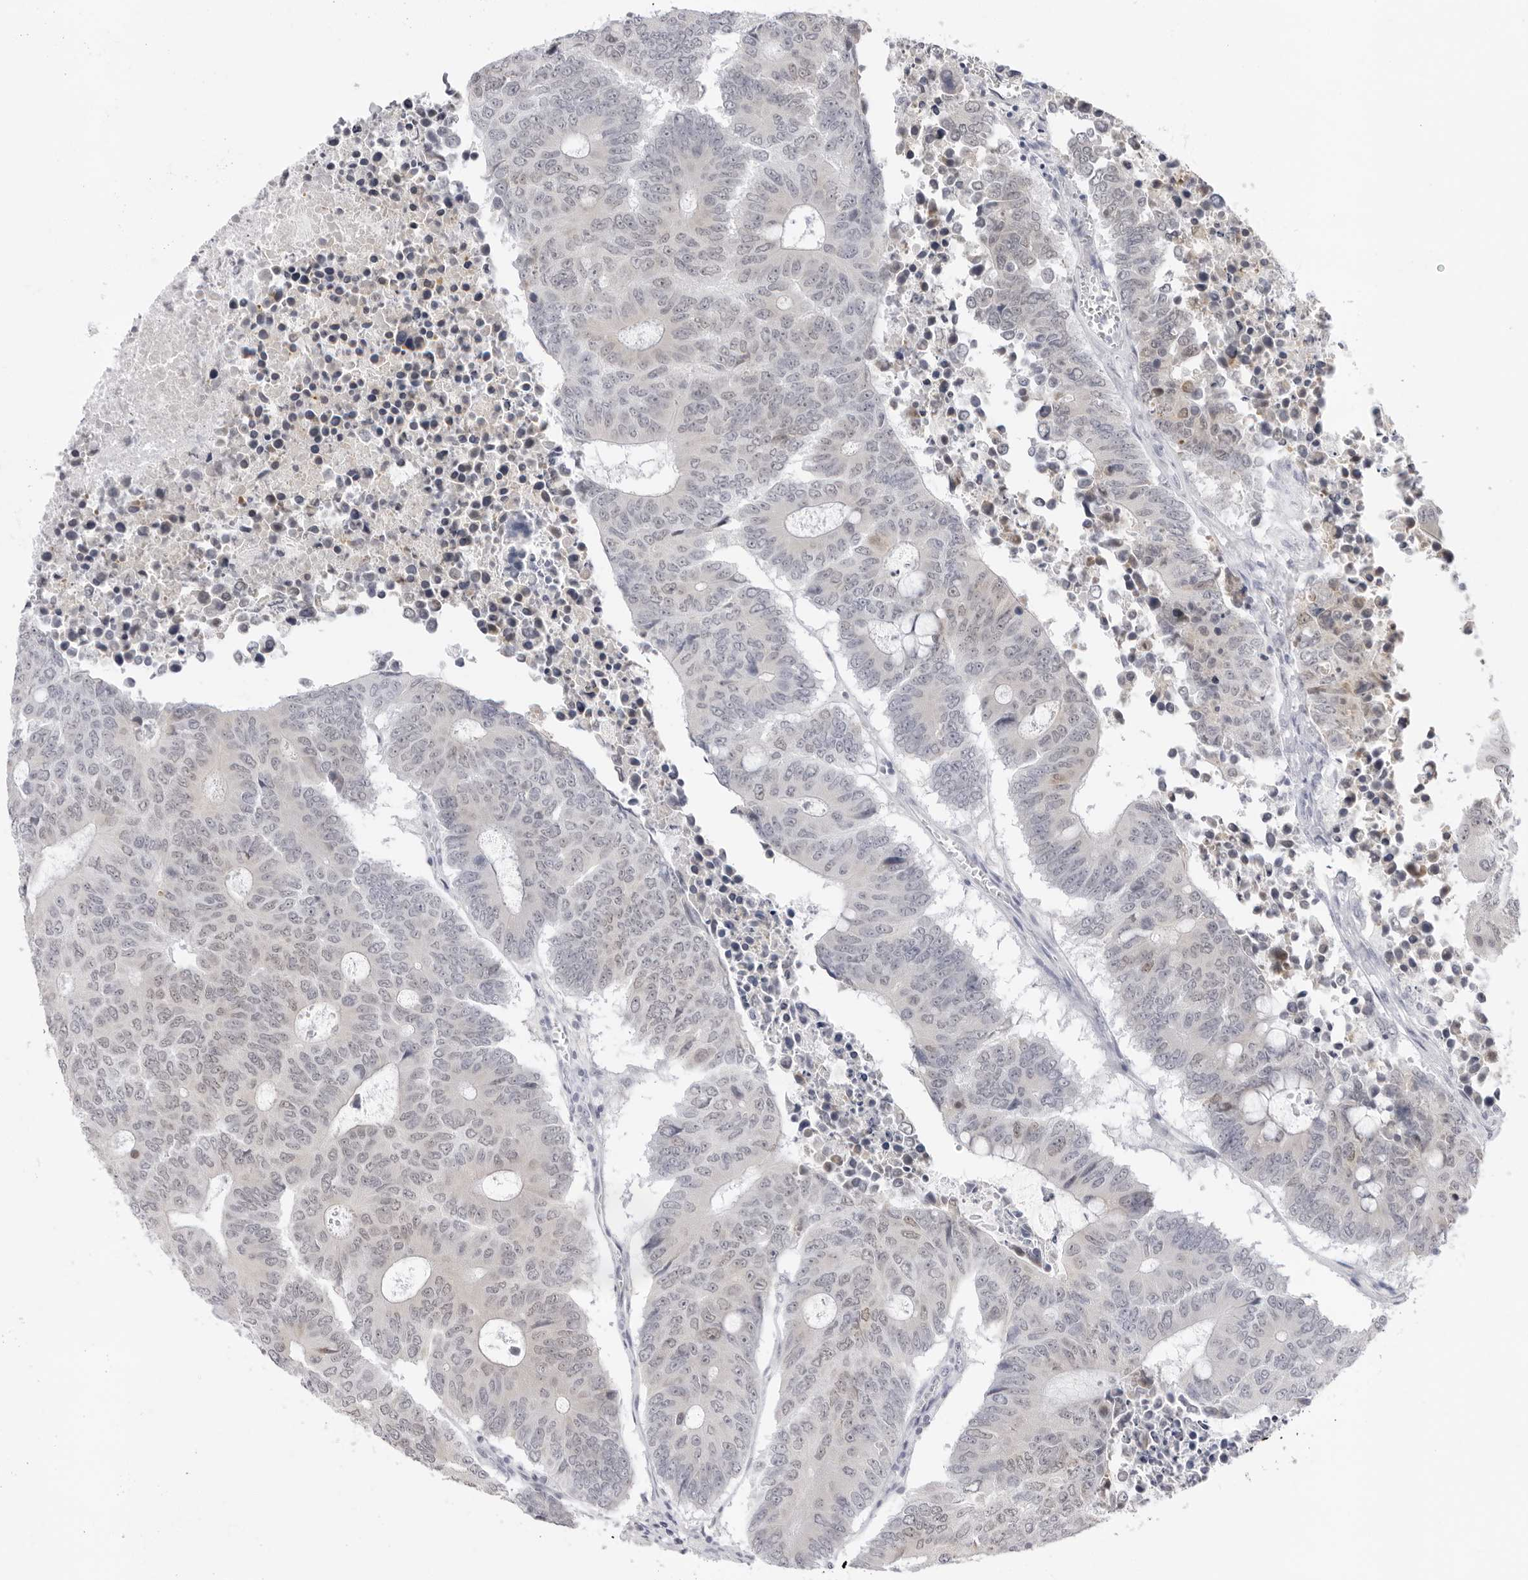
{"staining": {"intensity": "negative", "quantity": "none", "location": "none"}, "tissue": "colorectal cancer", "cell_type": "Tumor cells", "image_type": "cancer", "snomed": [{"axis": "morphology", "description": "Adenocarcinoma, NOS"}, {"axis": "topography", "description": "Colon"}], "caption": "Immunohistochemistry histopathology image of neoplastic tissue: colorectal cancer (adenocarcinoma) stained with DAB (3,3'-diaminobenzidine) shows no significant protein expression in tumor cells. (Stains: DAB (3,3'-diaminobenzidine) immunohistochemistry (IHC) with hematoxylin counter stain, Microscopy: brightfield microscopy at high magnification).", "gene": "FDPS", "patient": {"sex": "male", "age": 87}}